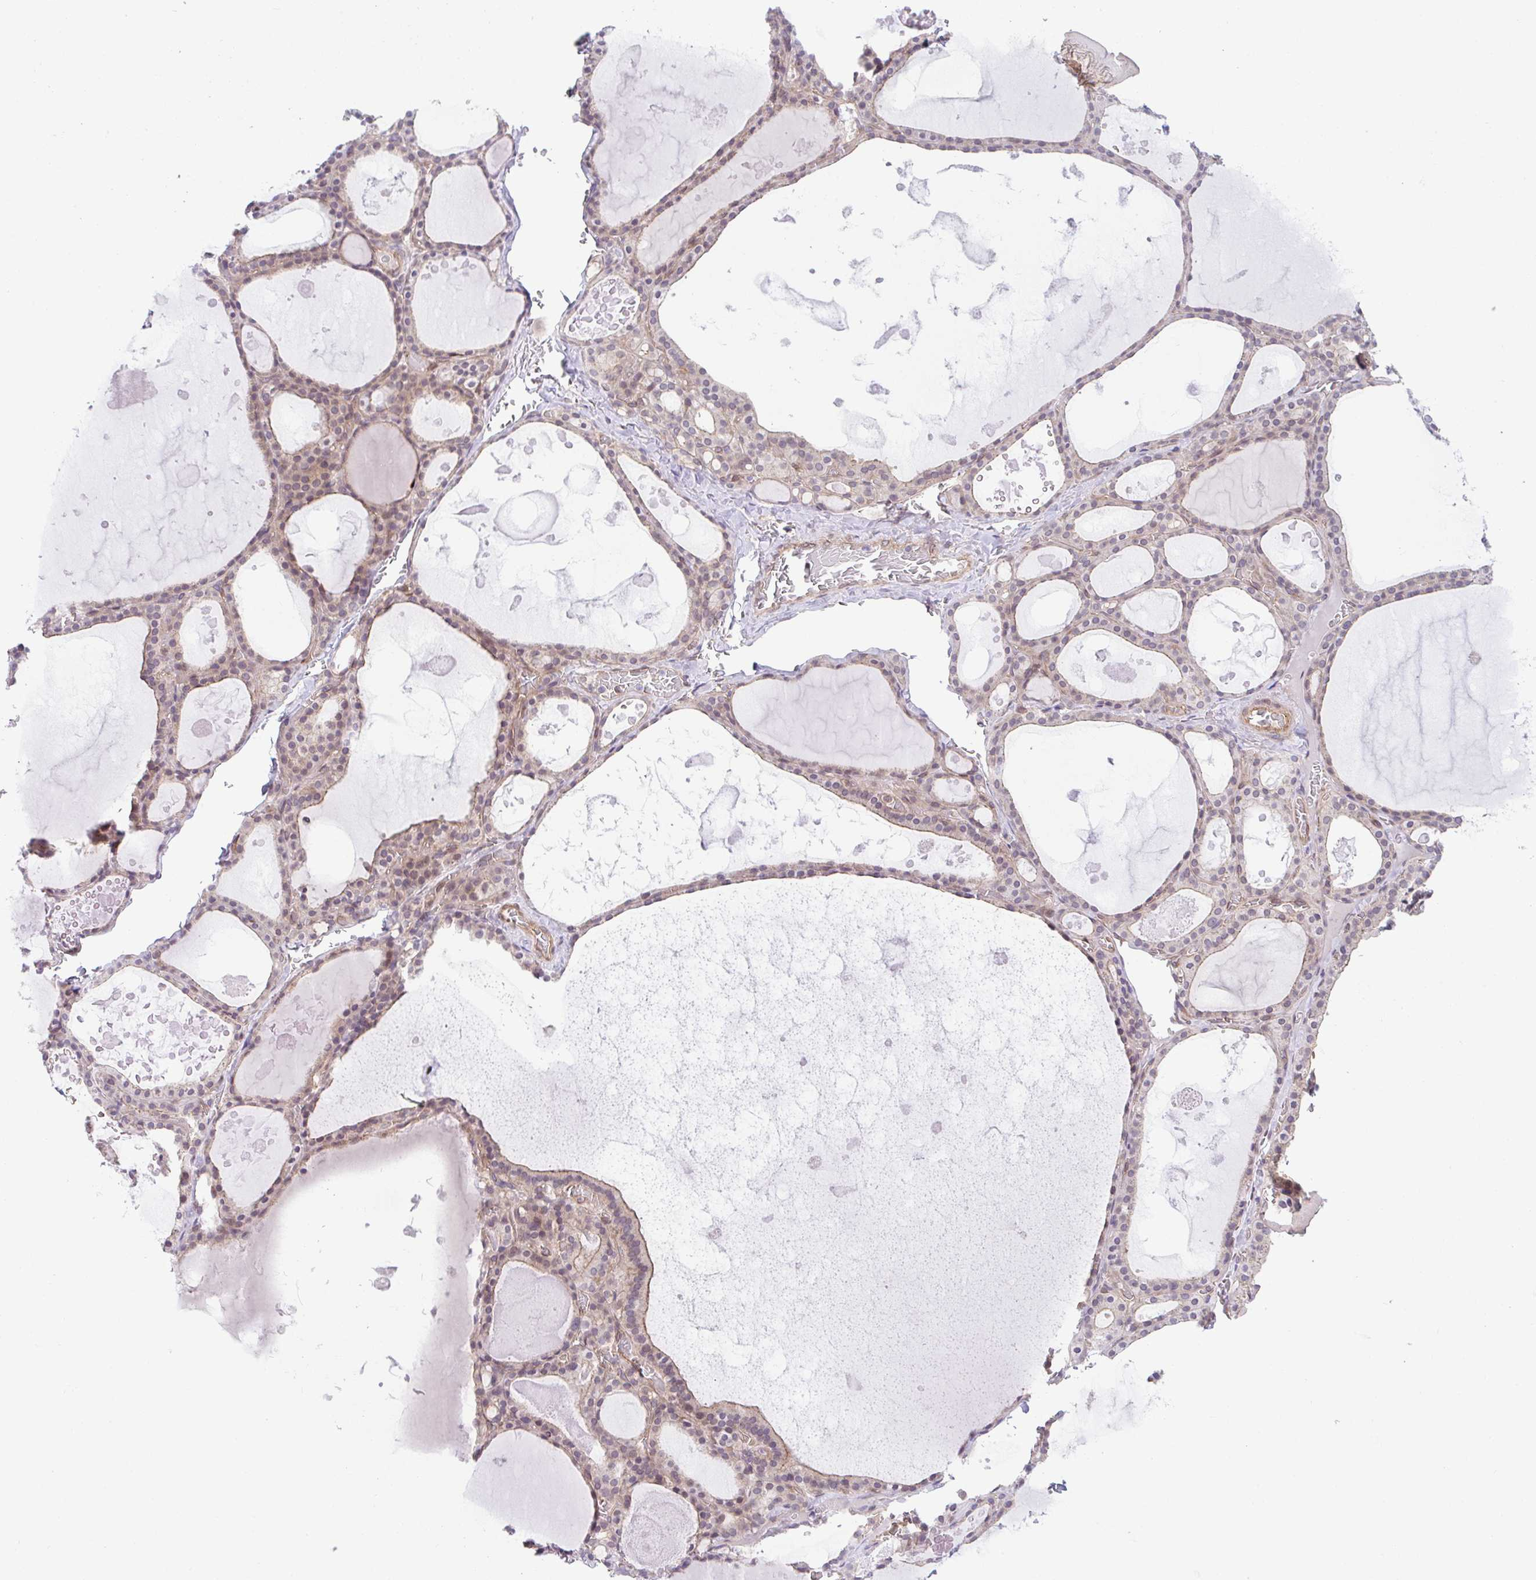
{"staining": {"intensity": "weak", "quantity": "25%-75%", "location": "cytoplasmic/membranous"}, "tissue": "thyroid gland", "cell_type": "Glandular cells", "image_type": "normal", "snomed": [{"axis": "morphology", "description": "Normal tissue, NOS"}, {"axis": "topography", "description": "Thyroid gland"}], "caption": "Protein expression analysis of normal thyroid gland demonstrates weak cytoplasmic/membranous staining in about 25%-75% of glandular cells. The staining was performed using DAB (3,3'-diaminobenzidine), with brown indicating positive protein expression. Nuclei are stained blue with hematoxylin.", "gene": "ZBED3", "patient": {"sex": "male", "age": 56}}